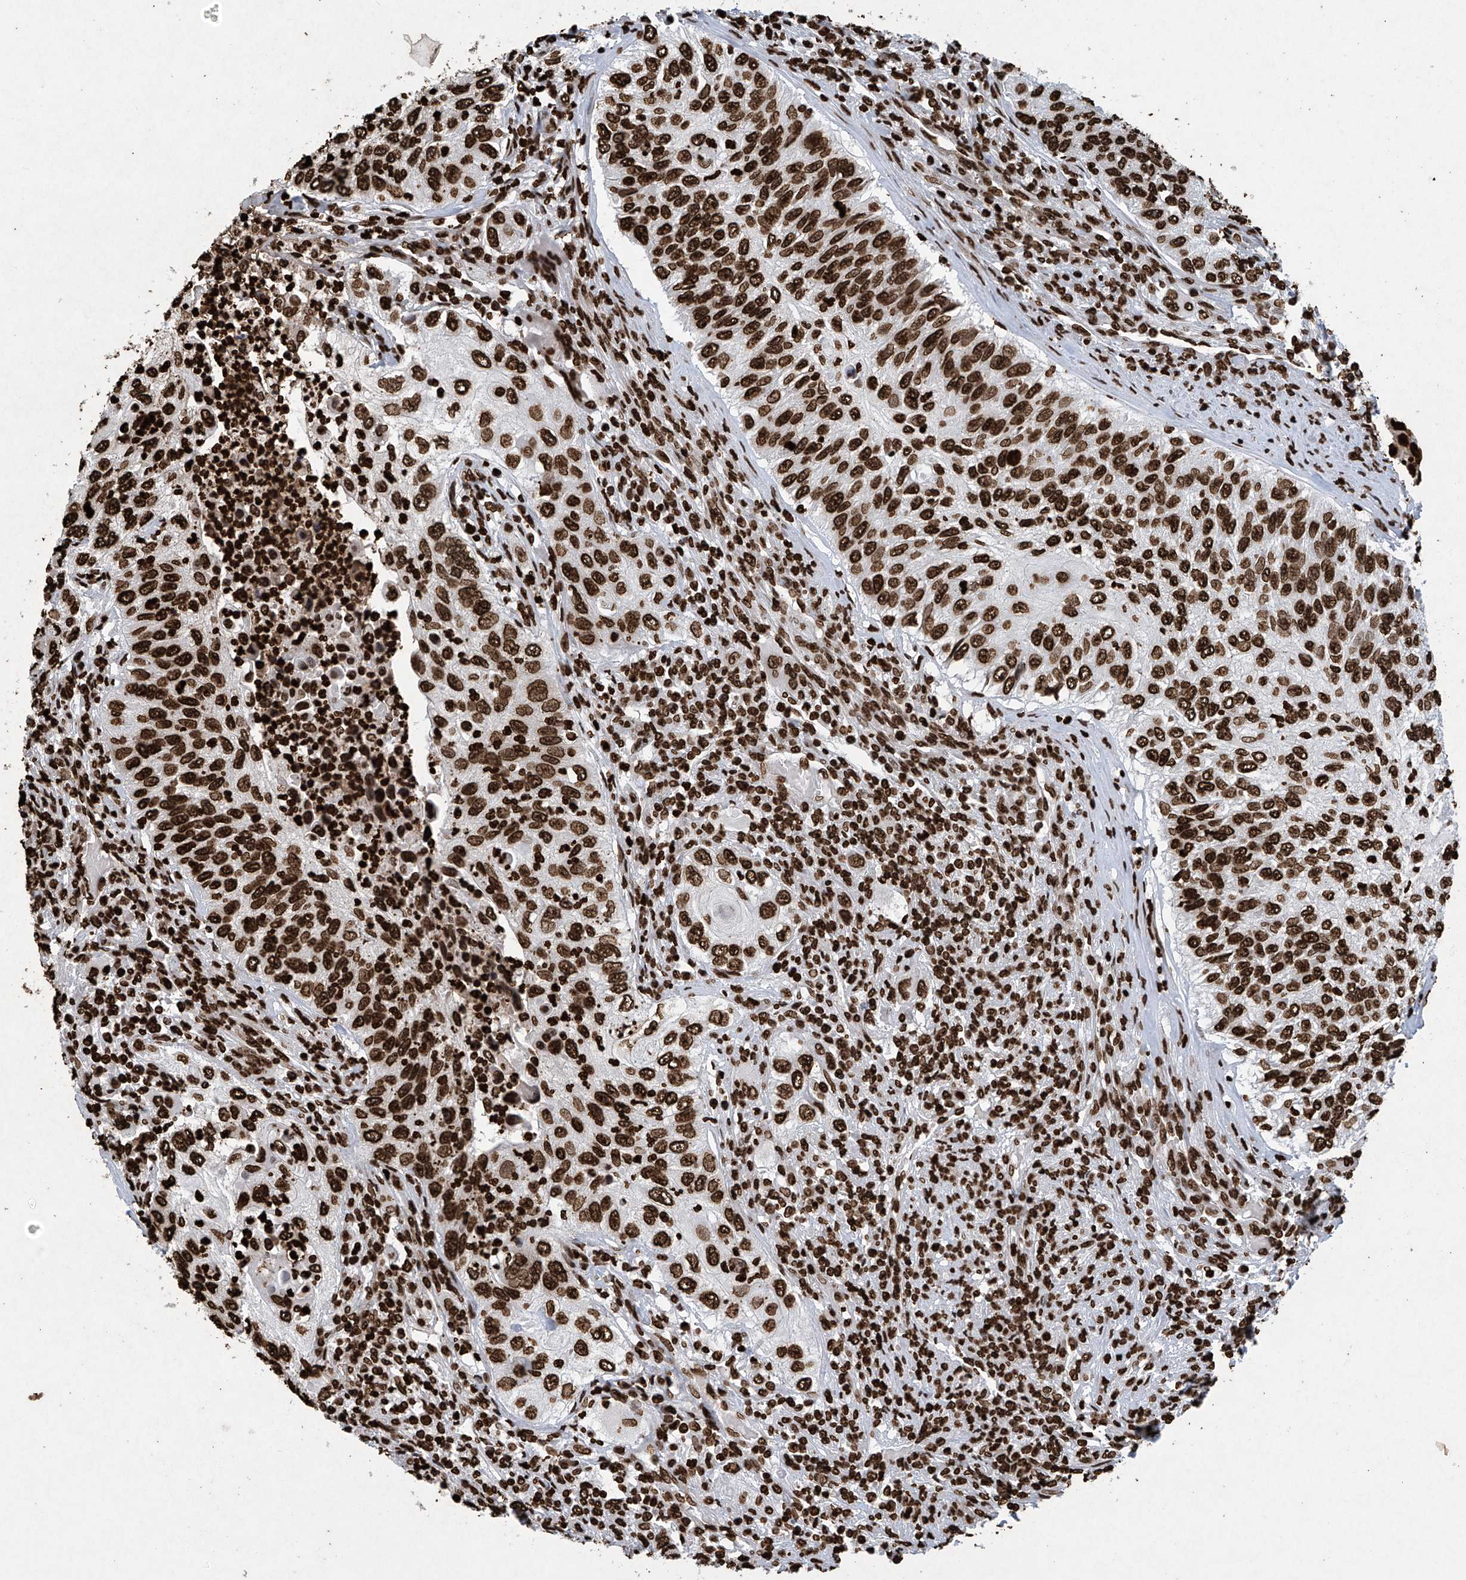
{"staining": {"intensity": "strong", "quantity": ">75%", "location": "nuclear"}, "tissue": "urothelial cancer", "cell_type": "Tumor cells", "image_type": "cancer", "snomed": [{"axis": "morphology", "description": "Urothelial carcinoma, High grade"}, {"axis": "topography", "description": "Urinary bladder"}], "caption": "Immunohistochemistry micrograph of human urothelial cancer stained for a protein (brown), which exhibits high levels of strong nuclear expression in approximately >75% of tumor cells.", "gene": "H3-3A", "patient": {"sex": "female", "age": 60}}